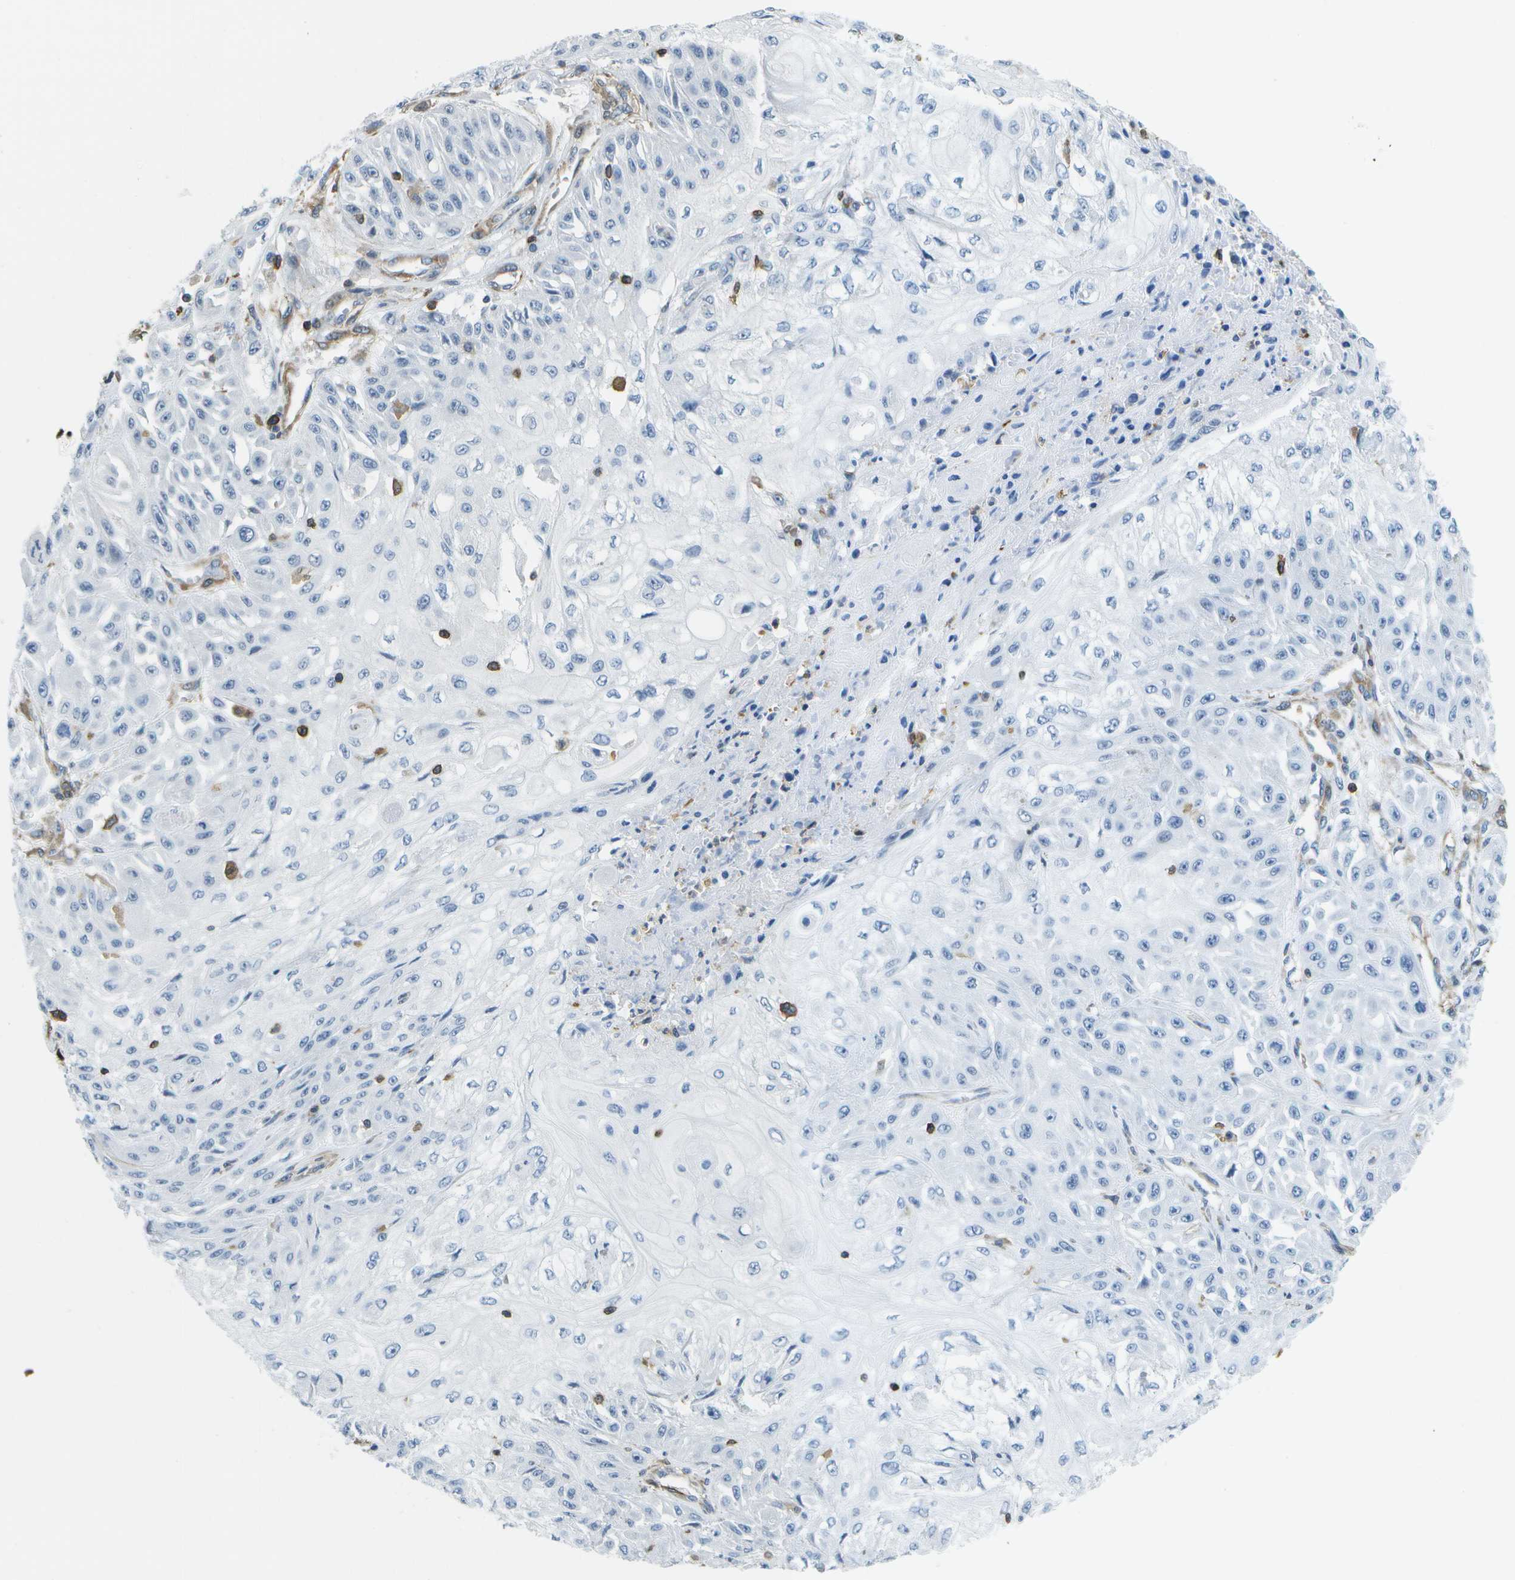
{"staining": {"intensity": "negative", "quantity": "none", "location": "none"}, "tissue": "skin cancer", "cell_type": "Tumor cells", "image_type": "cancer", "snomed": [{"axis": "morphology", "description": "Squamous cell carcinoma, NOS"}, {"axis": "morphology", "description": "Squamous cell carcinoma, metastatic, NOS"}, {"axis": "topography", "description": "Skin"}, {"axis": "topography", "description": "Lymph node"}], "caption": "A histopathology image of human squamous cell carcinoma (skin) is negative for staining in tumor cells.", "gene": "RCSD1", "patient": {"sex": "male", "age": 75}}